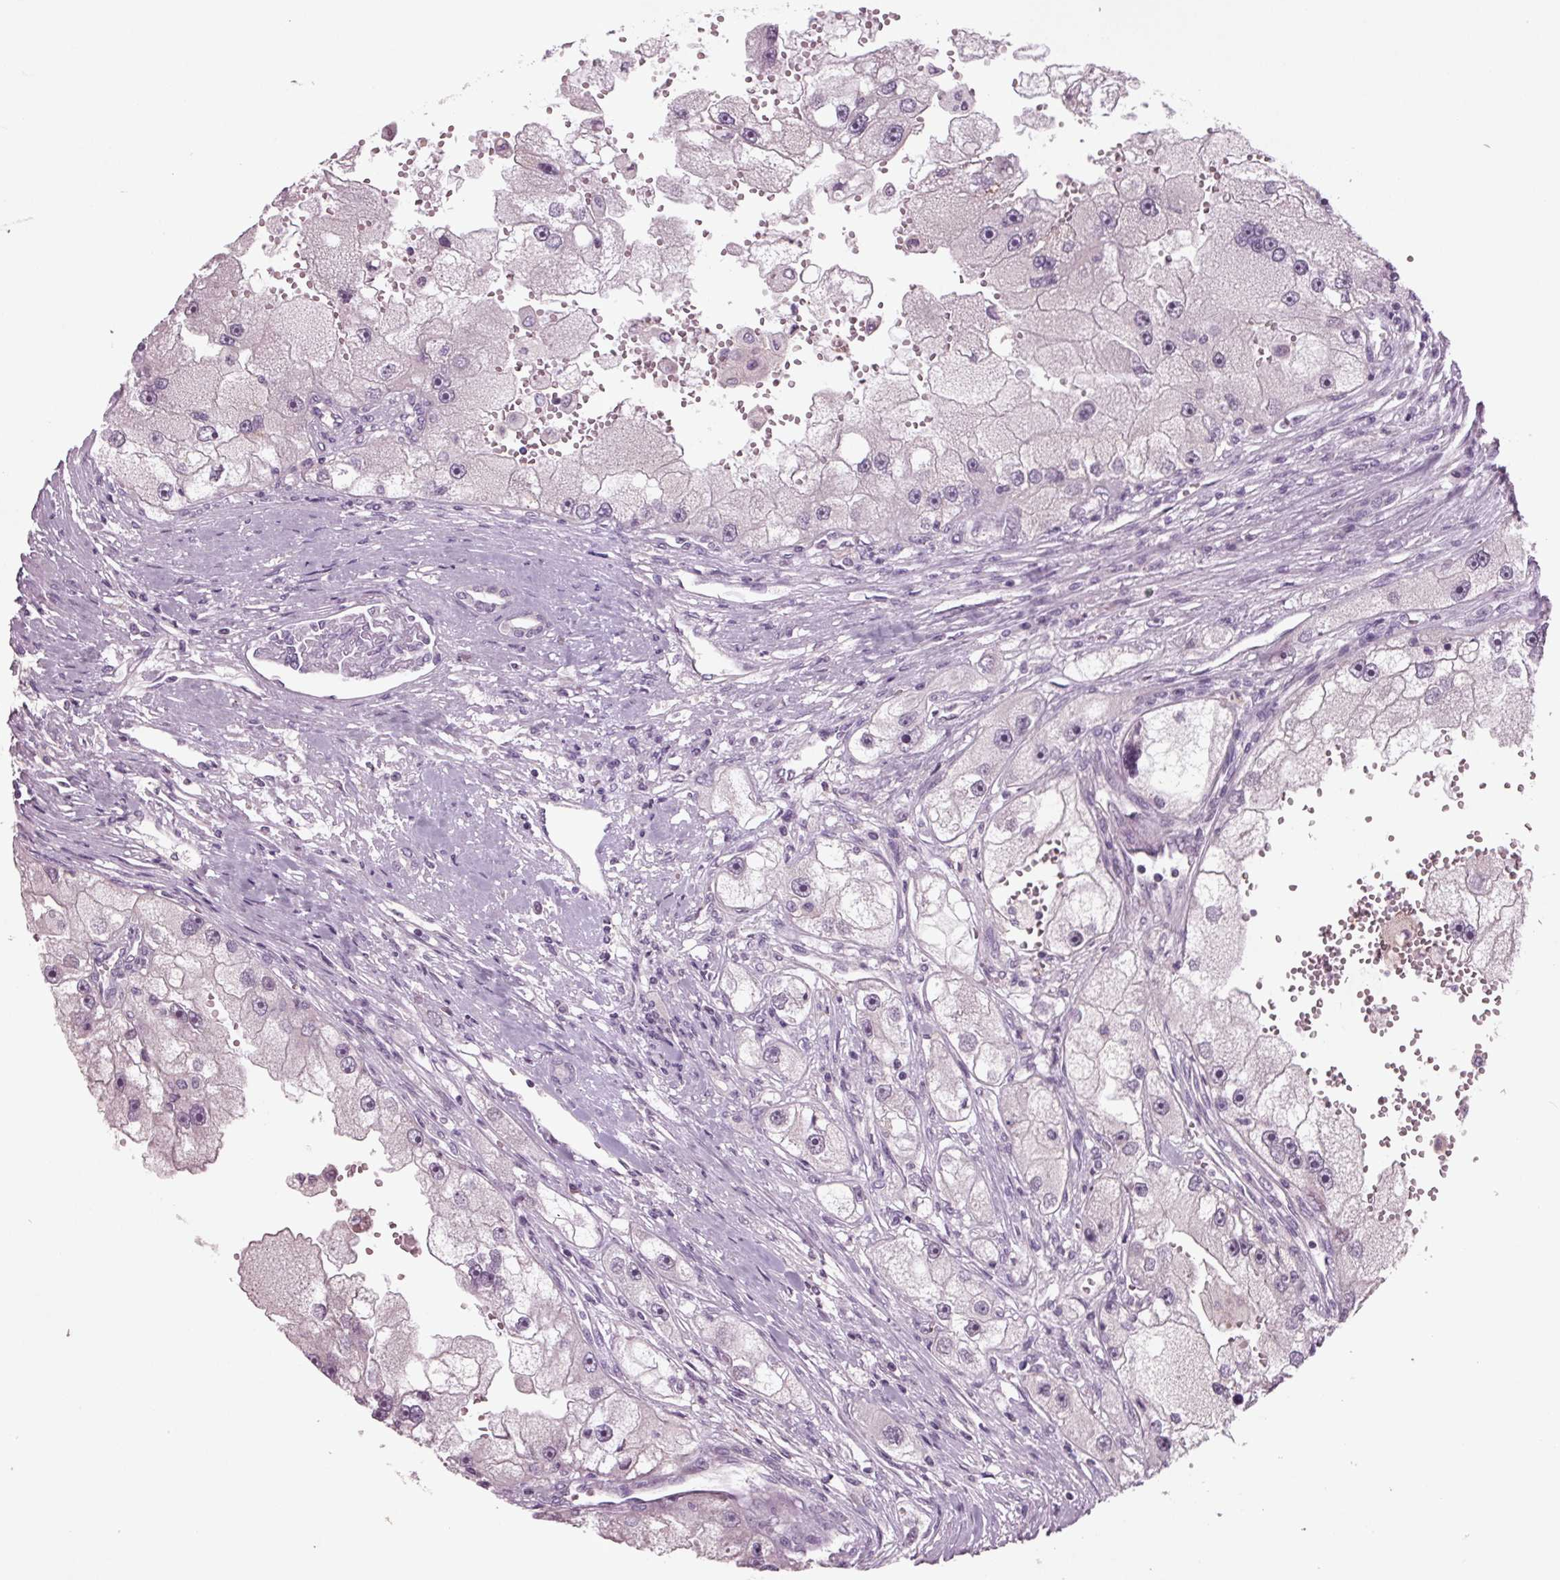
{"staining": {"intensity": "negative", "quantity": "none", "location": "none"}, "tissue": "renal cancer", "cell_type": "Tumor cells", "image_type": "cancer", "snomed": [{"axis": "morphology", "description": "Adenocarcinoma, NOS"}, {"axis": "topography", "description": "Kidney"}], "caption": "This is a histopathology image of IHC staining of adenocarcinoma (renal), which shows no staining in tumor cells. (DAB (3,3'-diaminobenzidine) immunohistochemistry visualized using brightfield microscopy, high magnification).", "gene": "BHLHE22", "patient": {"sex": "male", "age": 63}}